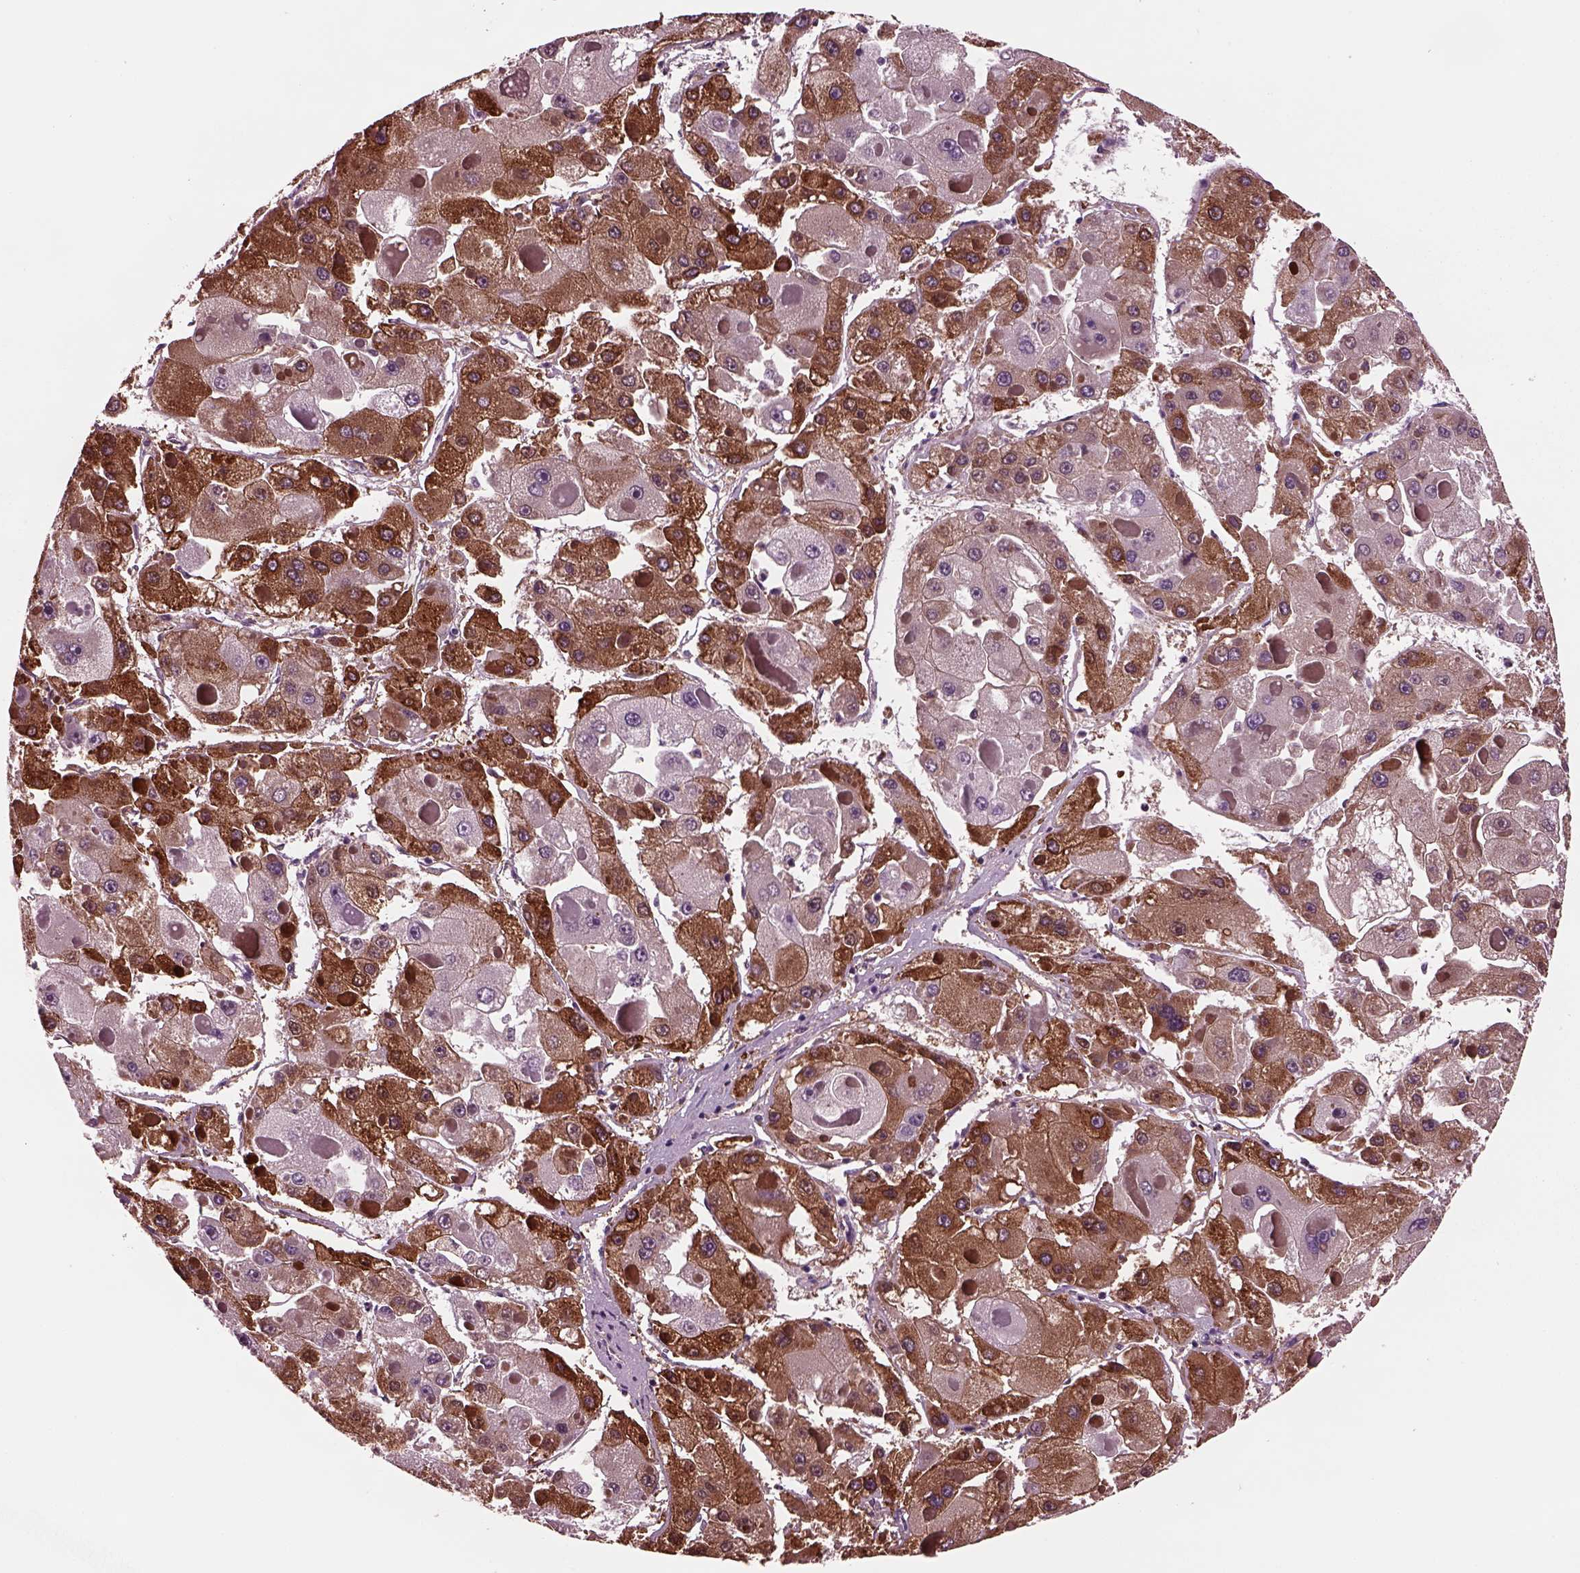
{"staining": {"intensity": "moderate", "quantity": "25%-75%", "location": "cytoplasmic/membranous"}, "tissue": "liver cancer", "cell_type": "Tumor cells", "image_type": "cancer", "snomed": [{"axis": "morphology", "description": "Carcinoma, Hepatocellular, NOS"}, {"axis": "topography", "description": "Liver"}], "caption": "Brown immunohistochemical staining in liver hepatocellular carcinoma shows moderate cytoplasmic/membranous staining in about 25%-75% of tumor cells.", "gene": "GDF11", "patient": {"sex": "female", "age": 73}}